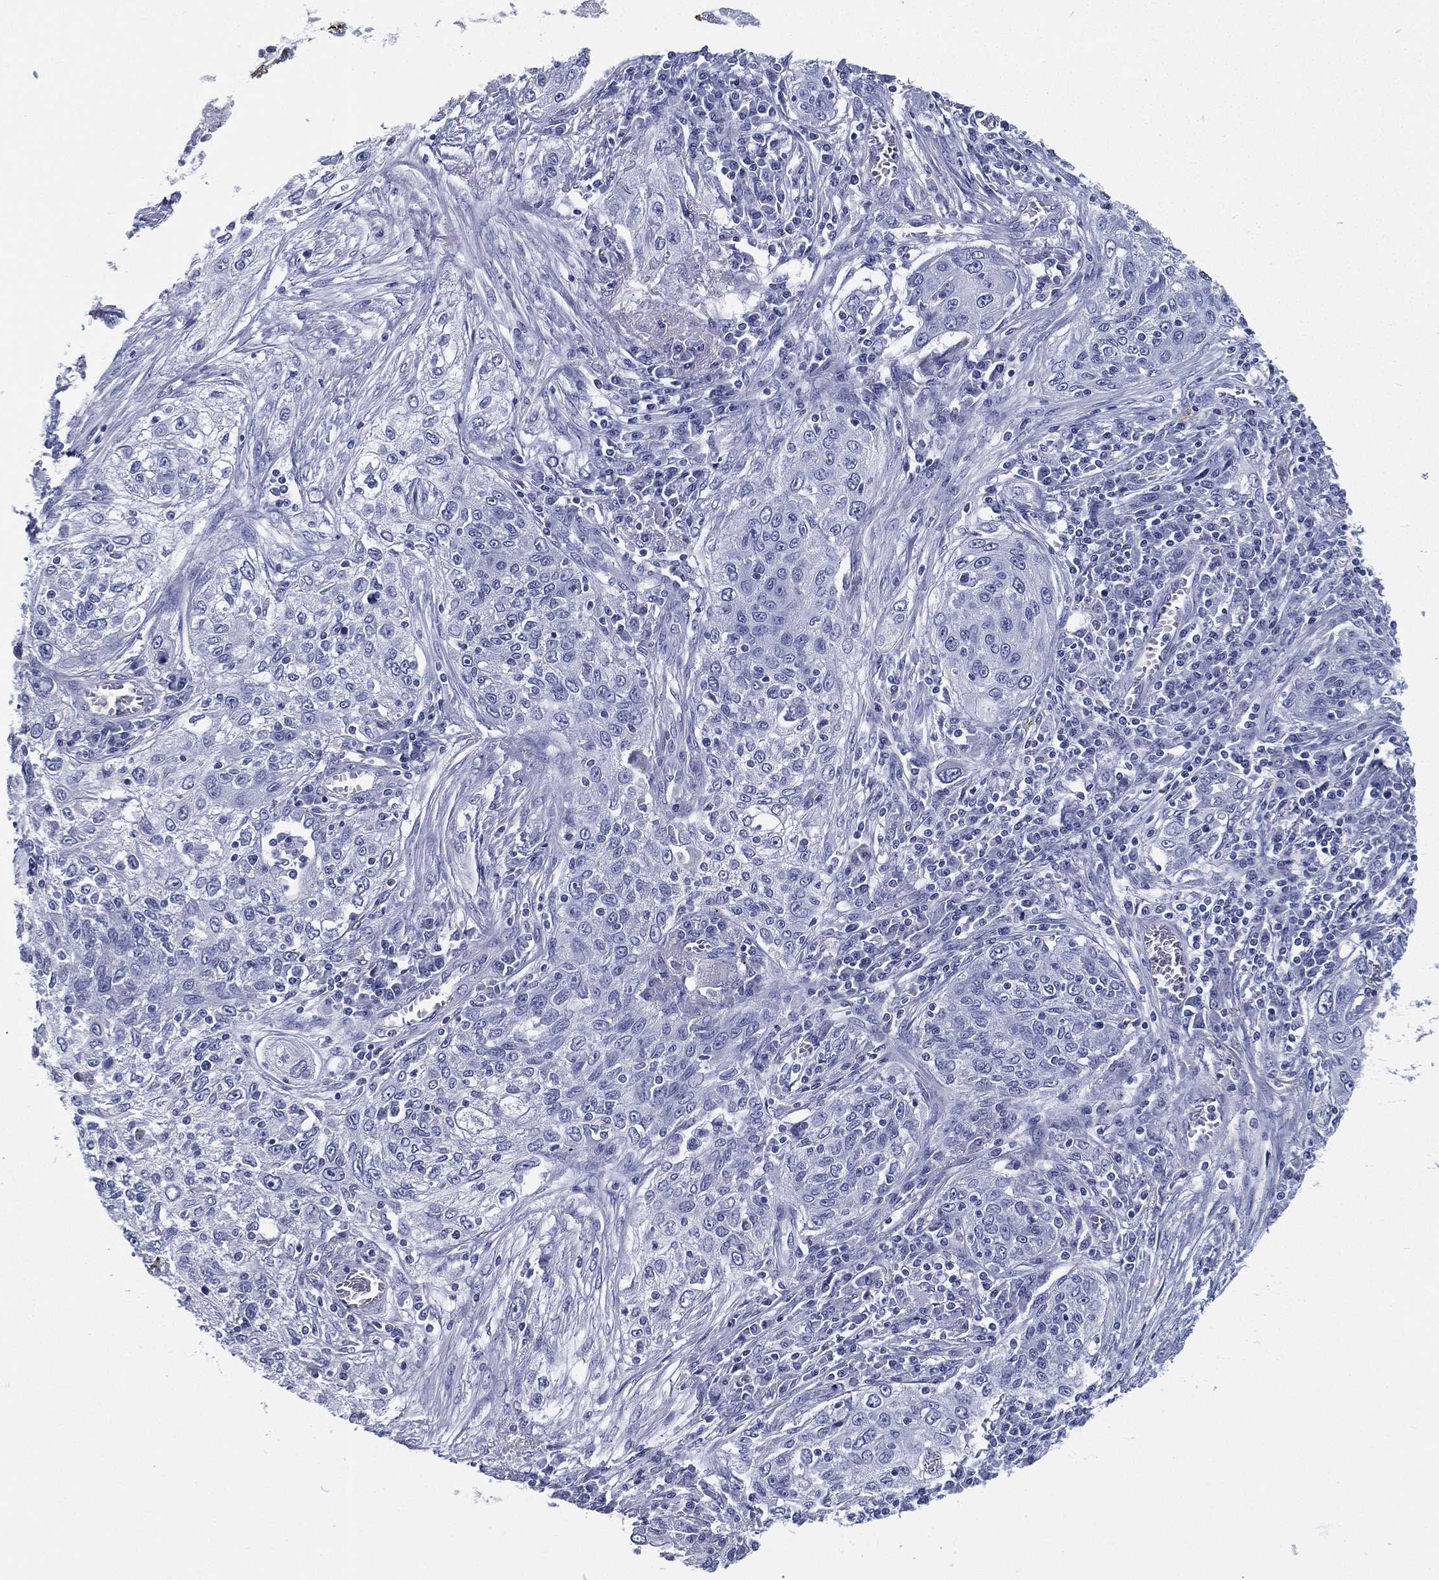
{"staining": {"intensity": "negative", "quantity": "none", "location": "none"}, "tissue": "lung cancer", "cell_type": "Tumor cells", "image_type": "cancer", "snomed": [{"axis": "morphology", "description": "Squamous cell carcinoma, NOS"}, {"axis": "topography", "description": "Lung"}], "caption": "IHC of squamous cell carcinoma (lung) reveals no positivity in tumor cells.", "gene": "RSPH4A", "patient": {"sex": "female", "age": 69}}